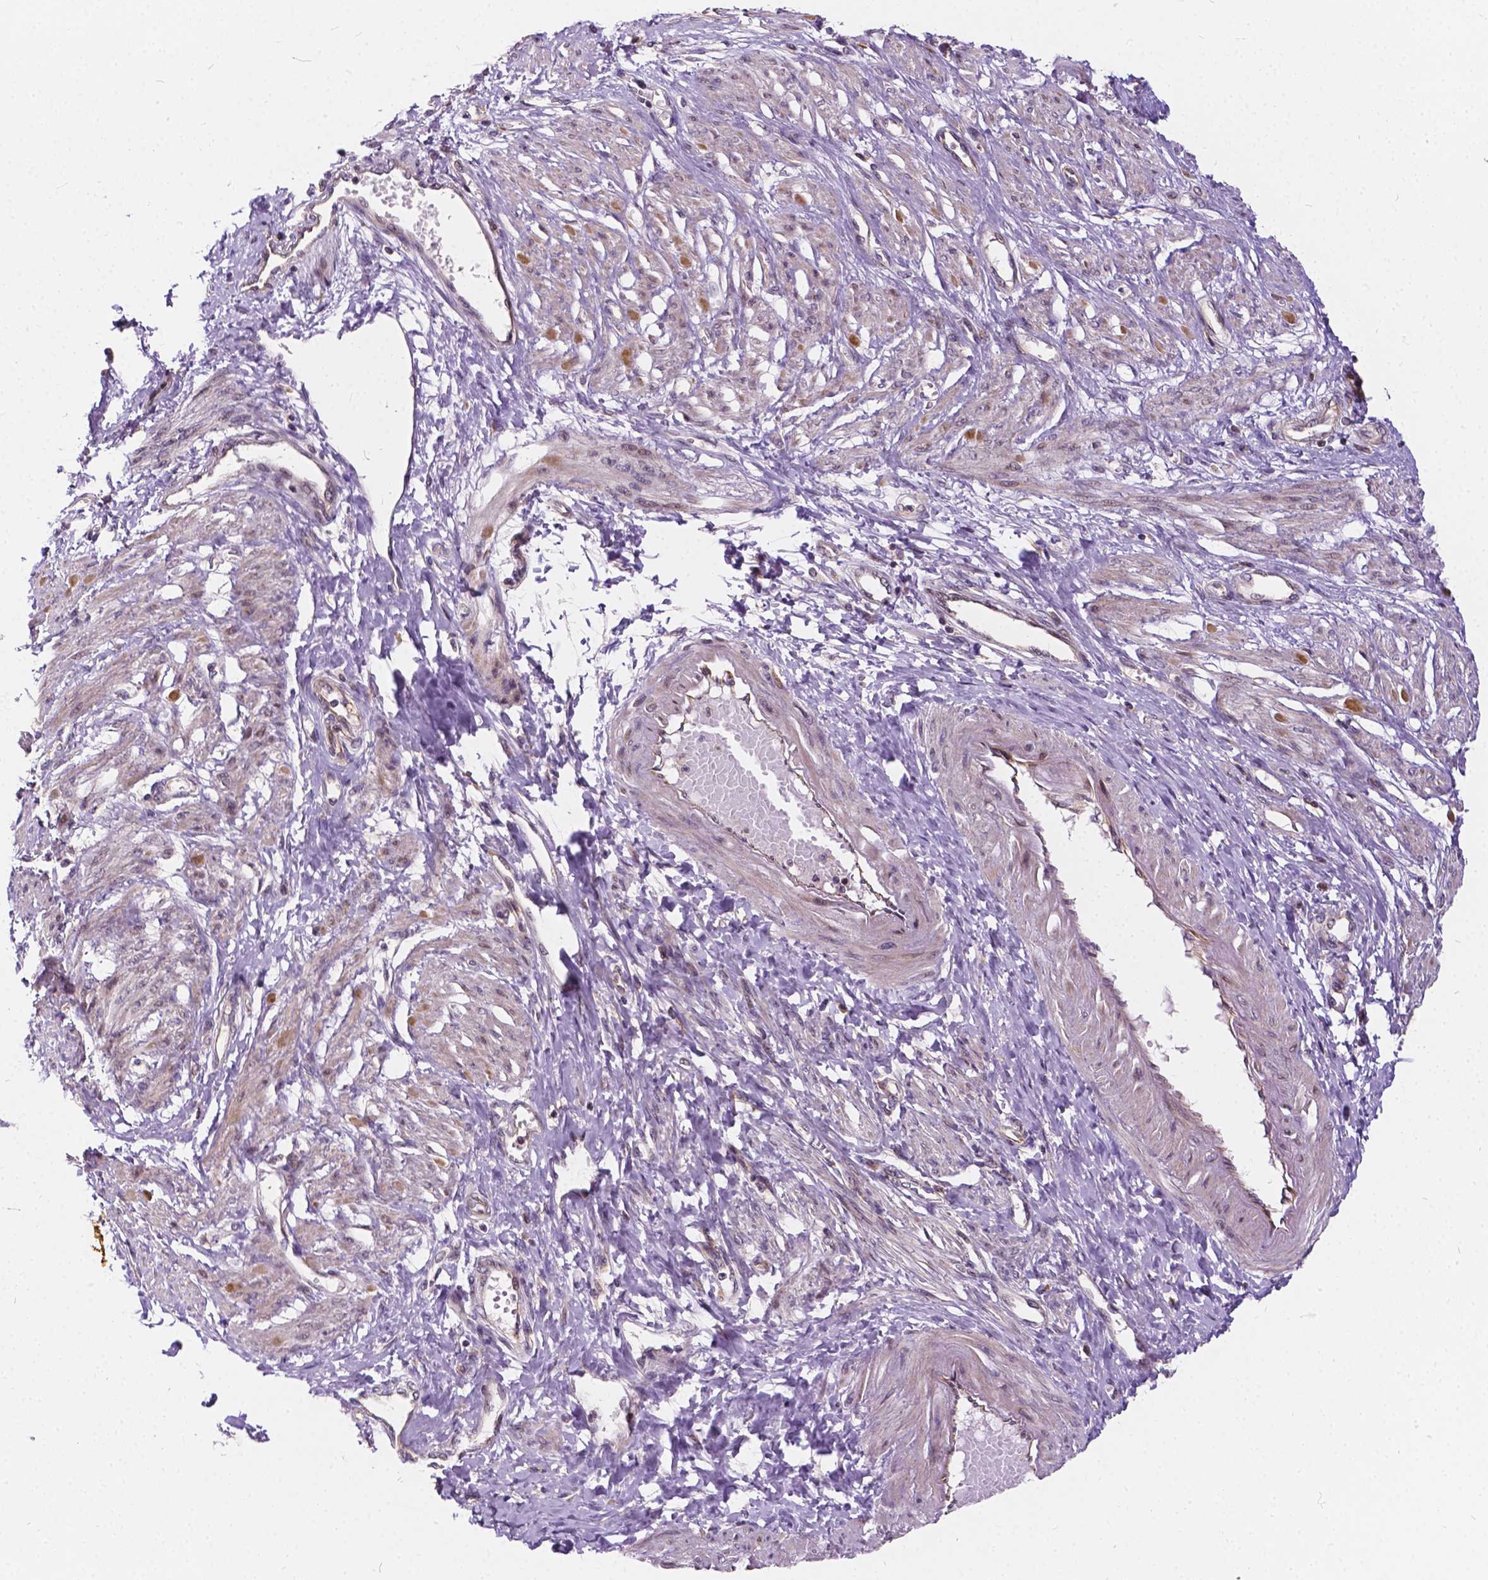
{"staining": {"intensity": "weak", "quantity": "25%-75%", "location": "cytoplasmic/membranous"}, "tissue": "smooth muscle", "cell_type": "Smooth muscle cells", "image_type": "normal", "snomed": [{"axis": "morphology", "description": "Normal tissue, NOS"}, {"axis": "topography", "description": "Smooth muscle"}, {"axis": "topography", "description": "Uterus"}], "caption": "Protein staining demonstrates weak cytoplasmic/membranous positivity in approximately 25%-75% of smooth muscle cells in unremarkable smooth muscle. The protein is stained brown, and the nuclei are stained in blue (DAB IHC with brightfield microscopy, high magnification).", "gene": "INPP5E", "patient": {"sex": "female", "age": 39}}